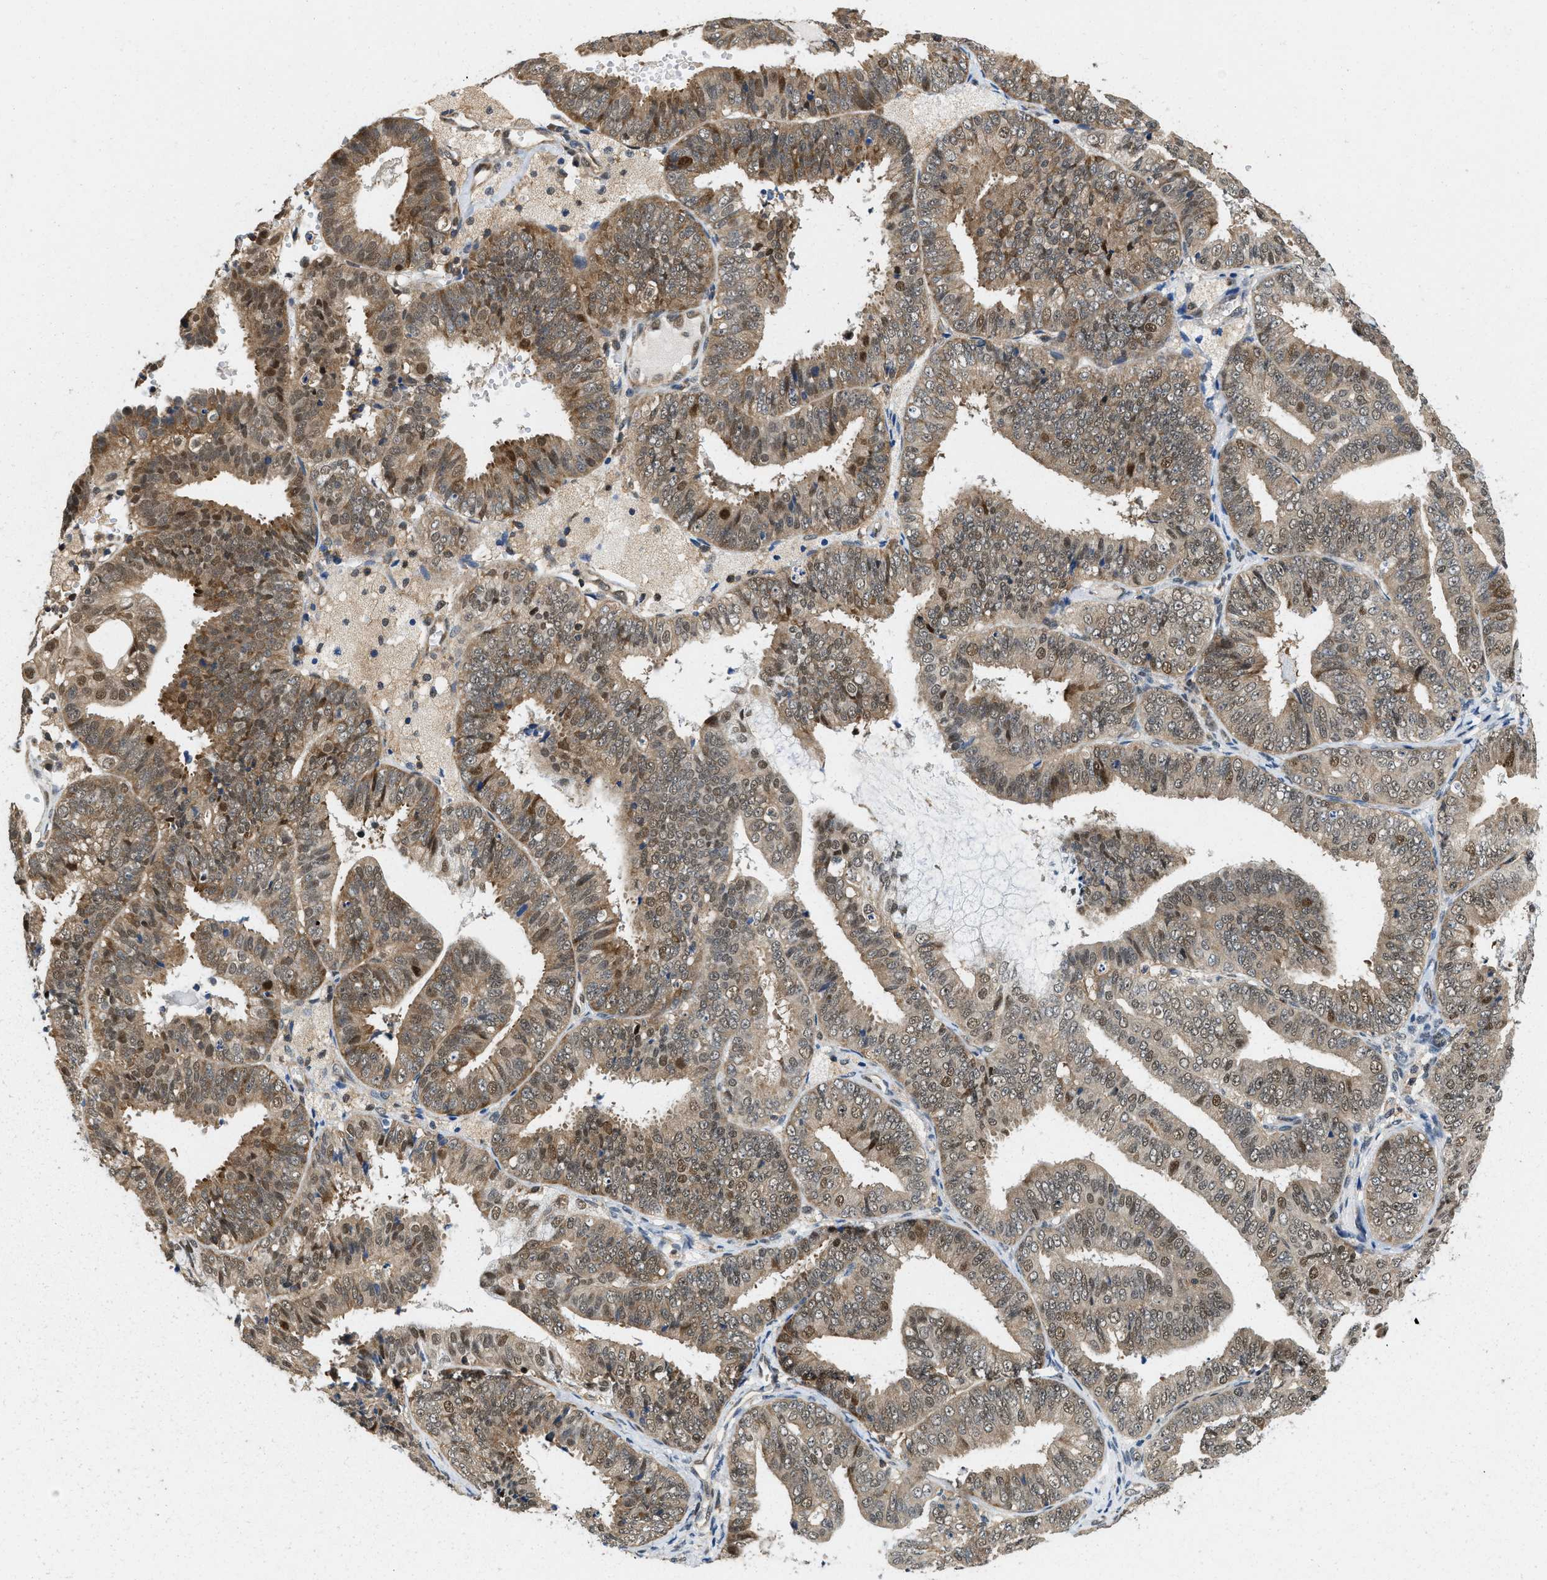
{"staining": {"intensity": "weak", "quantity": ">75%", "location": "cytoplasmic/membranous,nuclear"}, "tissue": "endometrial cancer", "cell_type": "Tumor cells", "image_type": "cancer", "snomed": [{"axis": "morphology", "description": "Adenocarcinoma, NOS"}, {"axis": "topography", "description": "Endometrium"}], "caption": "Weak cytoplasmic/membranous and nuclear expression for a protein is seen in about >75% of tumor cells of endometrial adenocarcinoma using IHC.", "gene": "ATF7IP", "patient": {"sex": "female", "age": 63}}